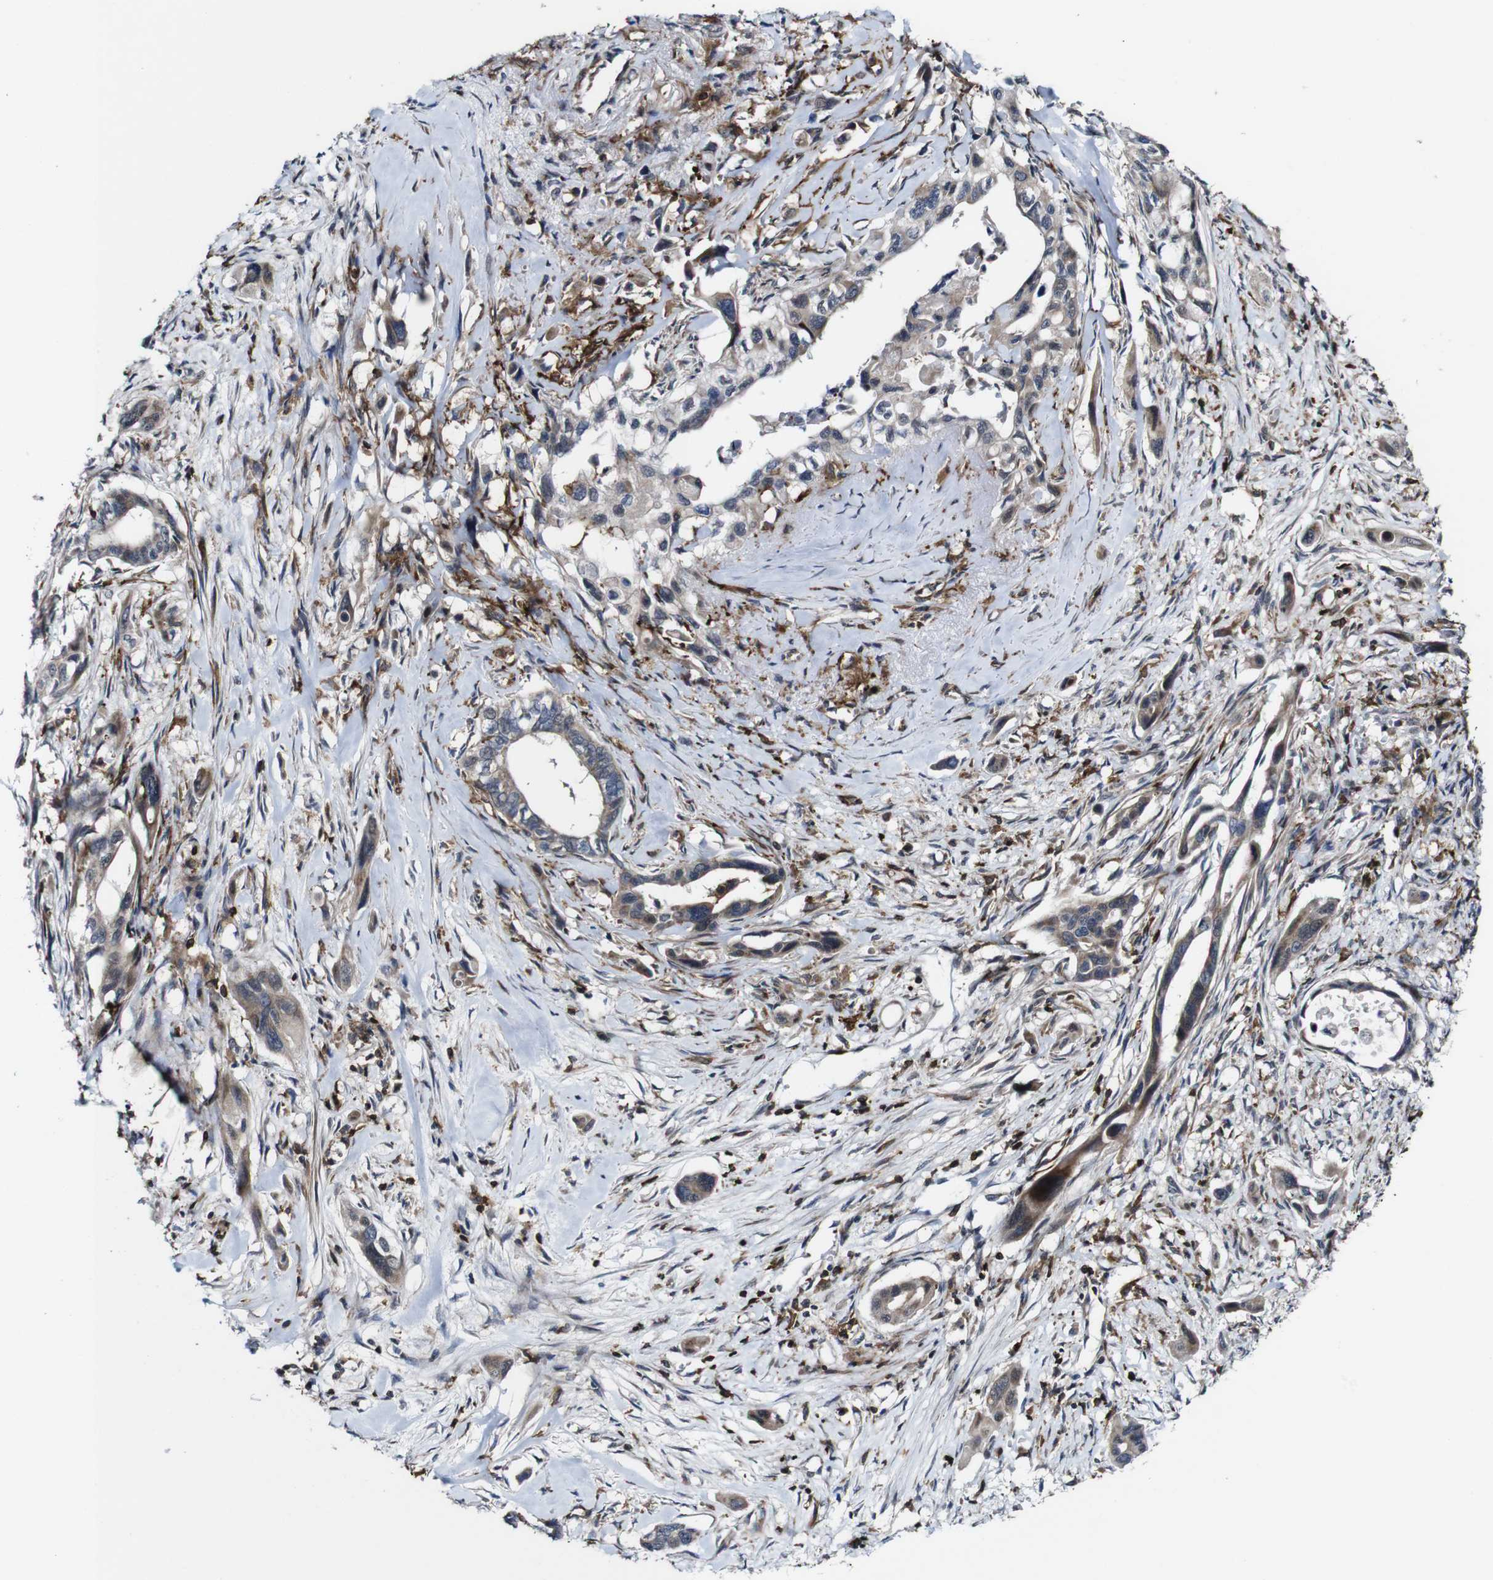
{"staining": {"intensity": "moderate", "quantity": ">75%", "location": "cytoplasmic/membranous"}, "tissue": "pancreatic cancer", "cell_type": "Tumor cells", "image_type": "cancer", "snomed": [{"axis": "morphology", "description": "Adenocarcinoma, NOS"}, {"axis": "topography", "description": "Pancreas"}], "caption": "Pancreatic cancer was stained to show a protein in brown. There is medium levels of moderate cytoplasmic/membranous expression in about >75% of tumor cells. The staining was performed using DAB, with brown indicating positive protein expression. Nuclei are stained blue with hematoxylin.", "gene": "JAK2", "patient": {"sex": "male", "age": 73}}